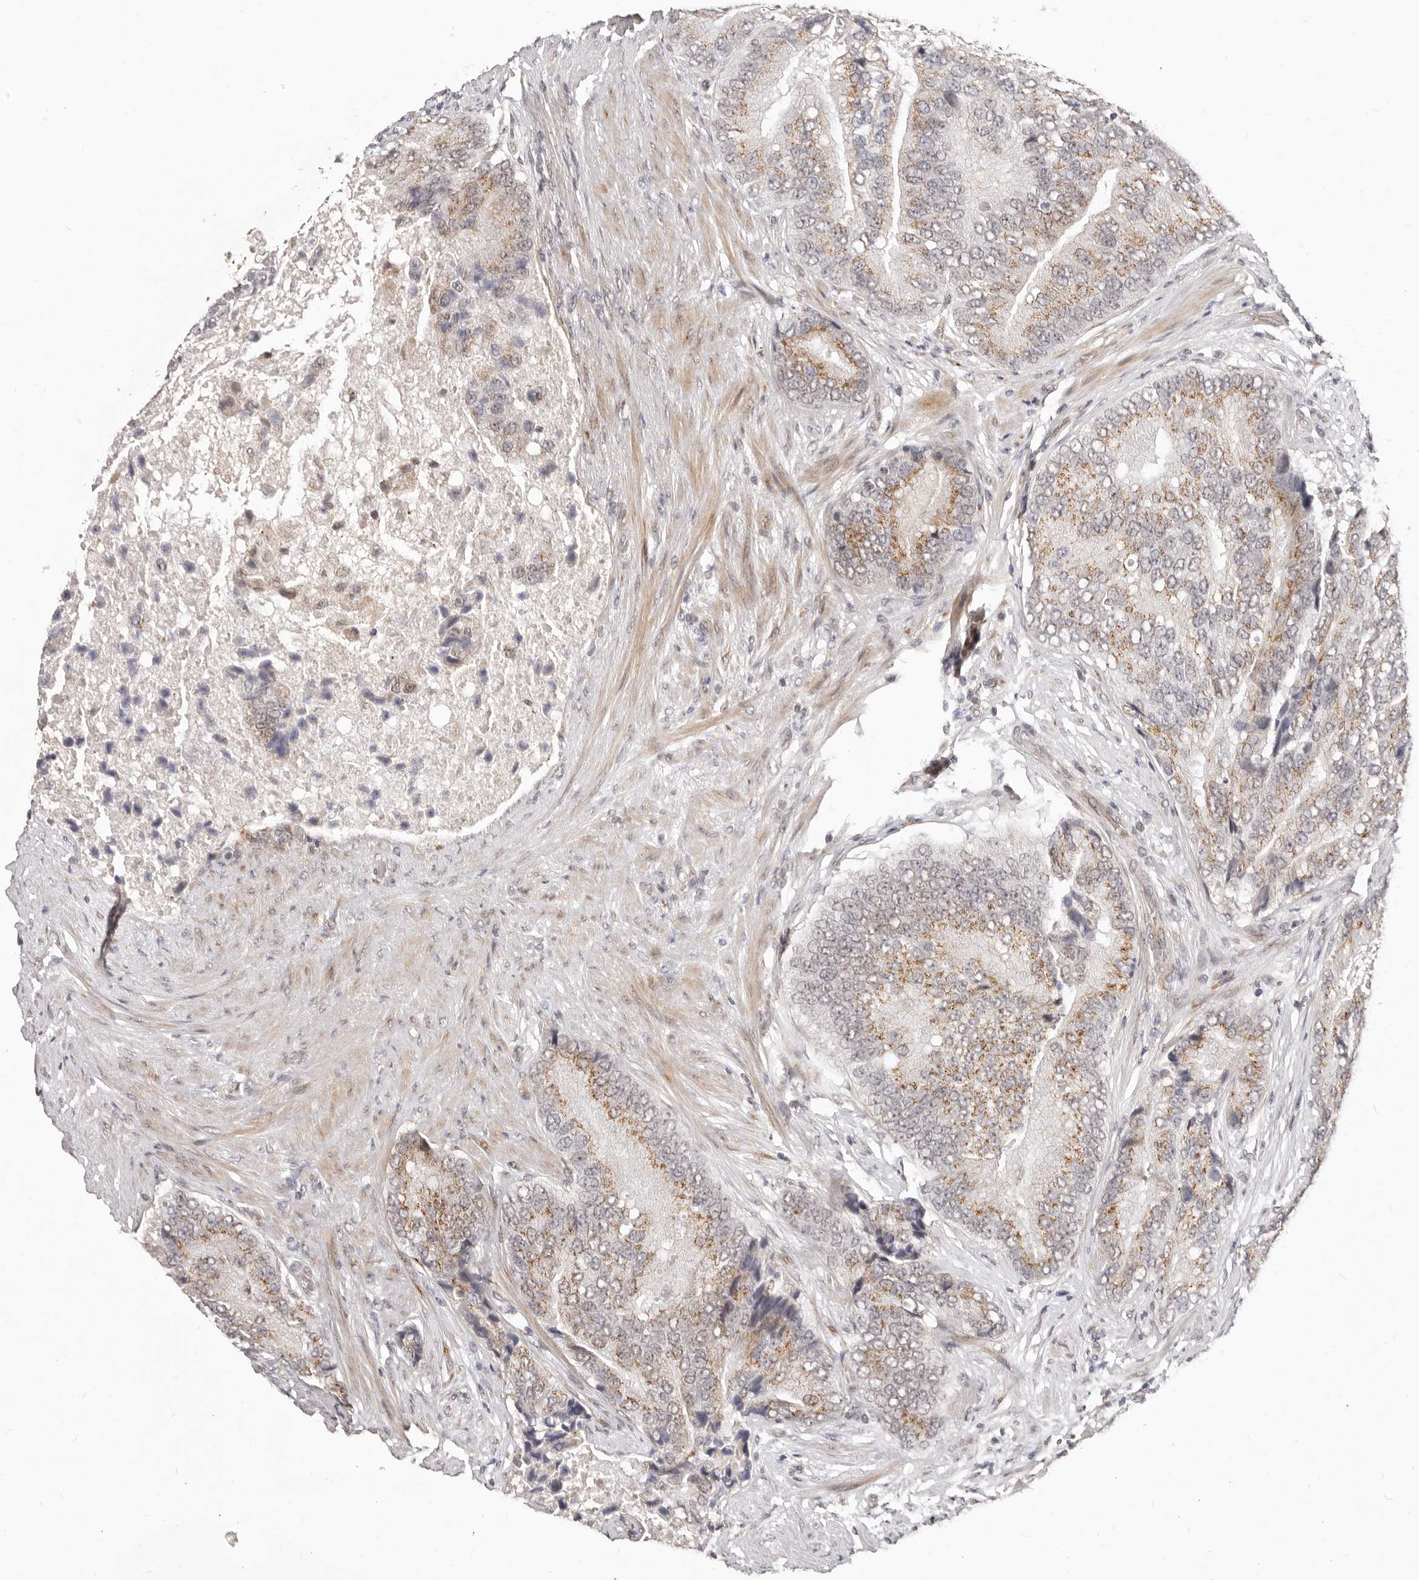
{"staining": {"intensity": "moderate", "quantity": ">75%", "location": "cytoplasmic/membranous"}, "tissue": "prostate cancer", "cell_type": "Tumor cells", "image_type": "cancer", "snomed": [{"axis": "morphology", "description": "Adenocarcinoma, High grade"}, {"axis": "topography", "description": "Prostate"}], "caption": "About >75% of tumor cells in human high-grade adenocarcinoma (prostate) reveal moderate cytoplasmic/membranous protein positivity as visualized by brown immunohistochemical staining.", "gene": "SRCAP", "patient": {"sex": "male", "age": 70}}